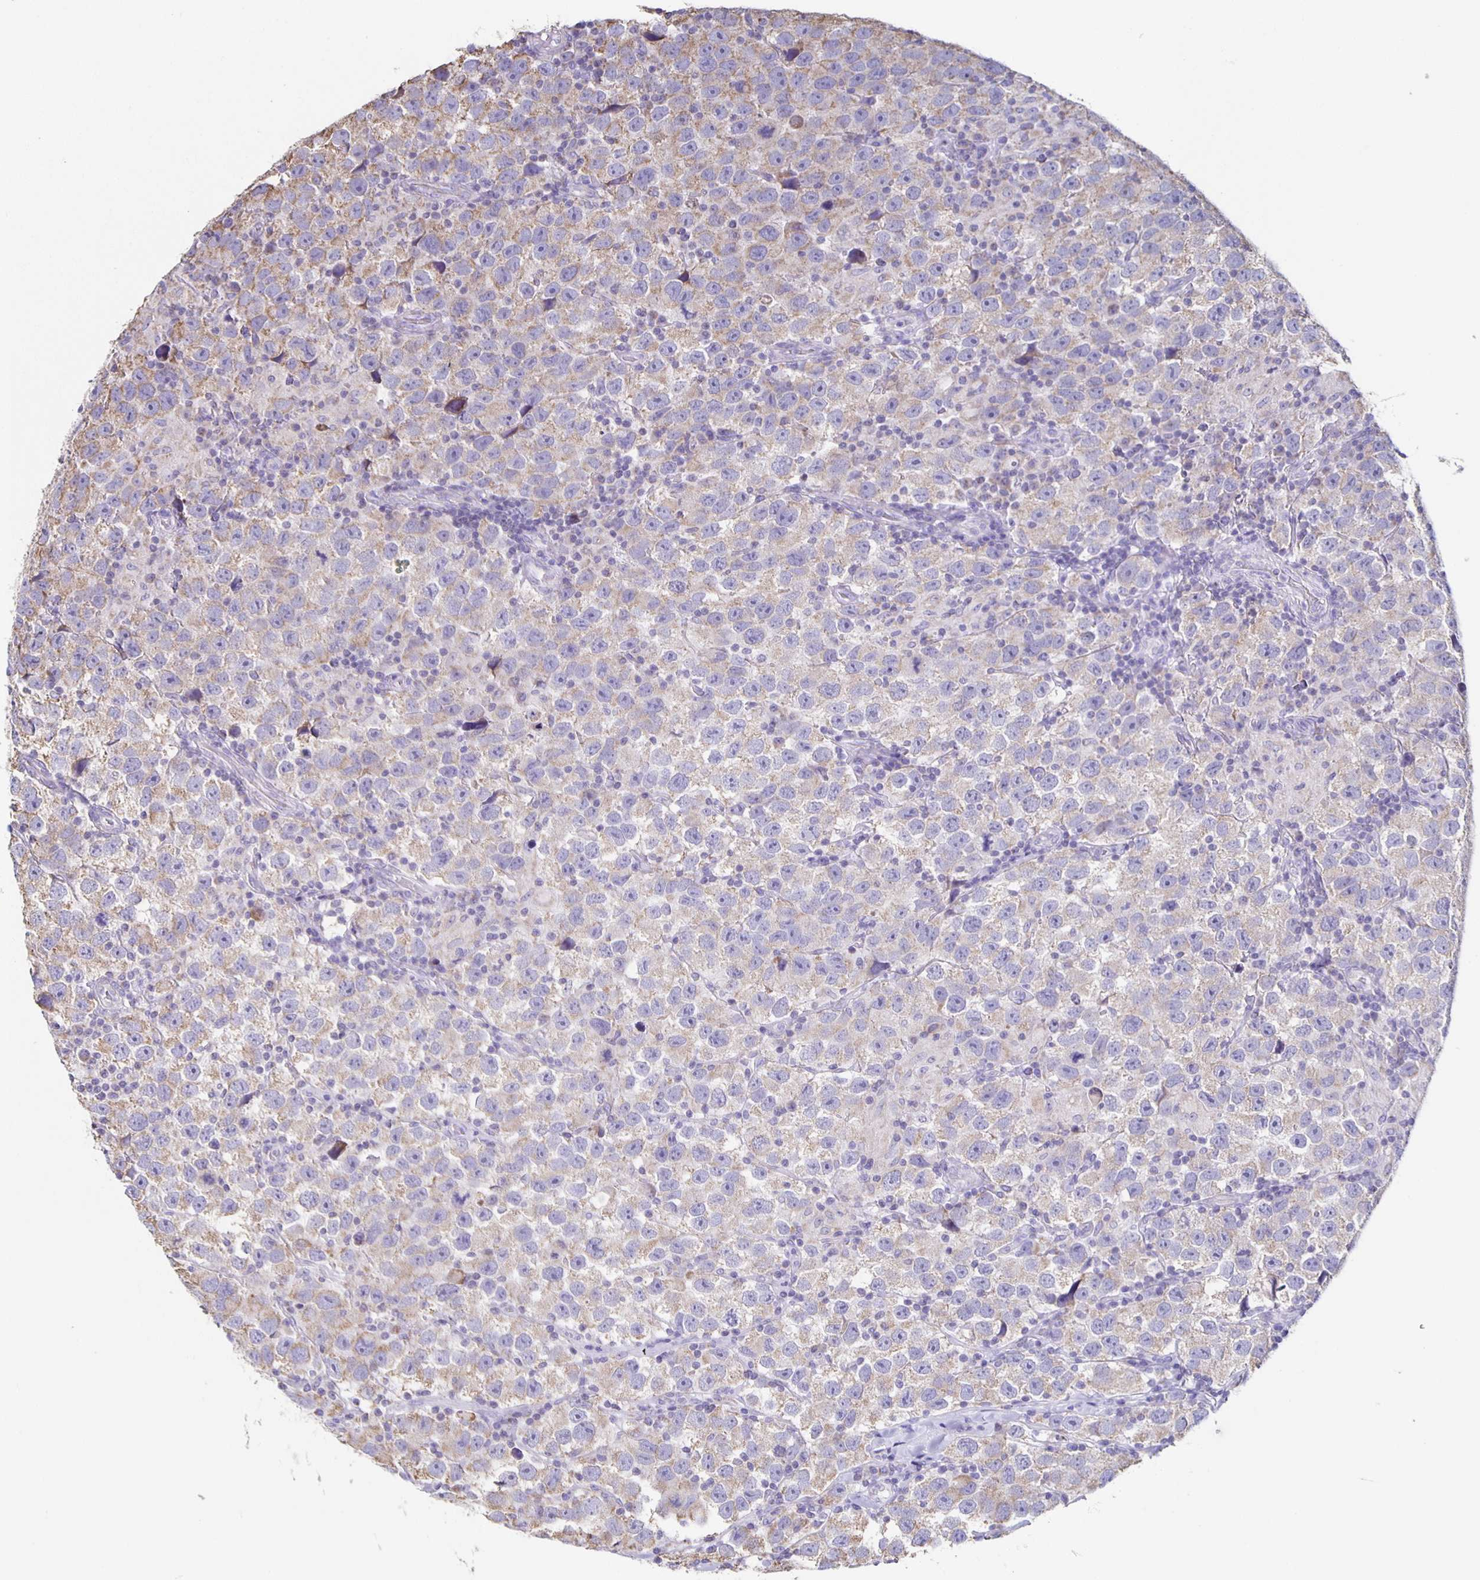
{"staining": {"intensity": "weak", "quantity": ">75%", "location": "cytoplasmic/membranous"}, "tissue": "testis cancer", "cell_type": "Tumor cells", "image_type": "cancer", "snomed": [{"axis": "morphology", "description": "Seminoma, NOS"}, {"axis": "topography", "description": "Testis"}], "caption": "Brown immunohistochemical staining in testis cancer exhibits weak cytoplasmic/membranous positivity in approximately >75% of tumor cells. The staining is performed using DAB brown chromogen to label protein expression. The nuclei are counter-stained blue using hematoxylin.", "gene": "TPPP", "patient": {"sex": "male", "age": 26}}